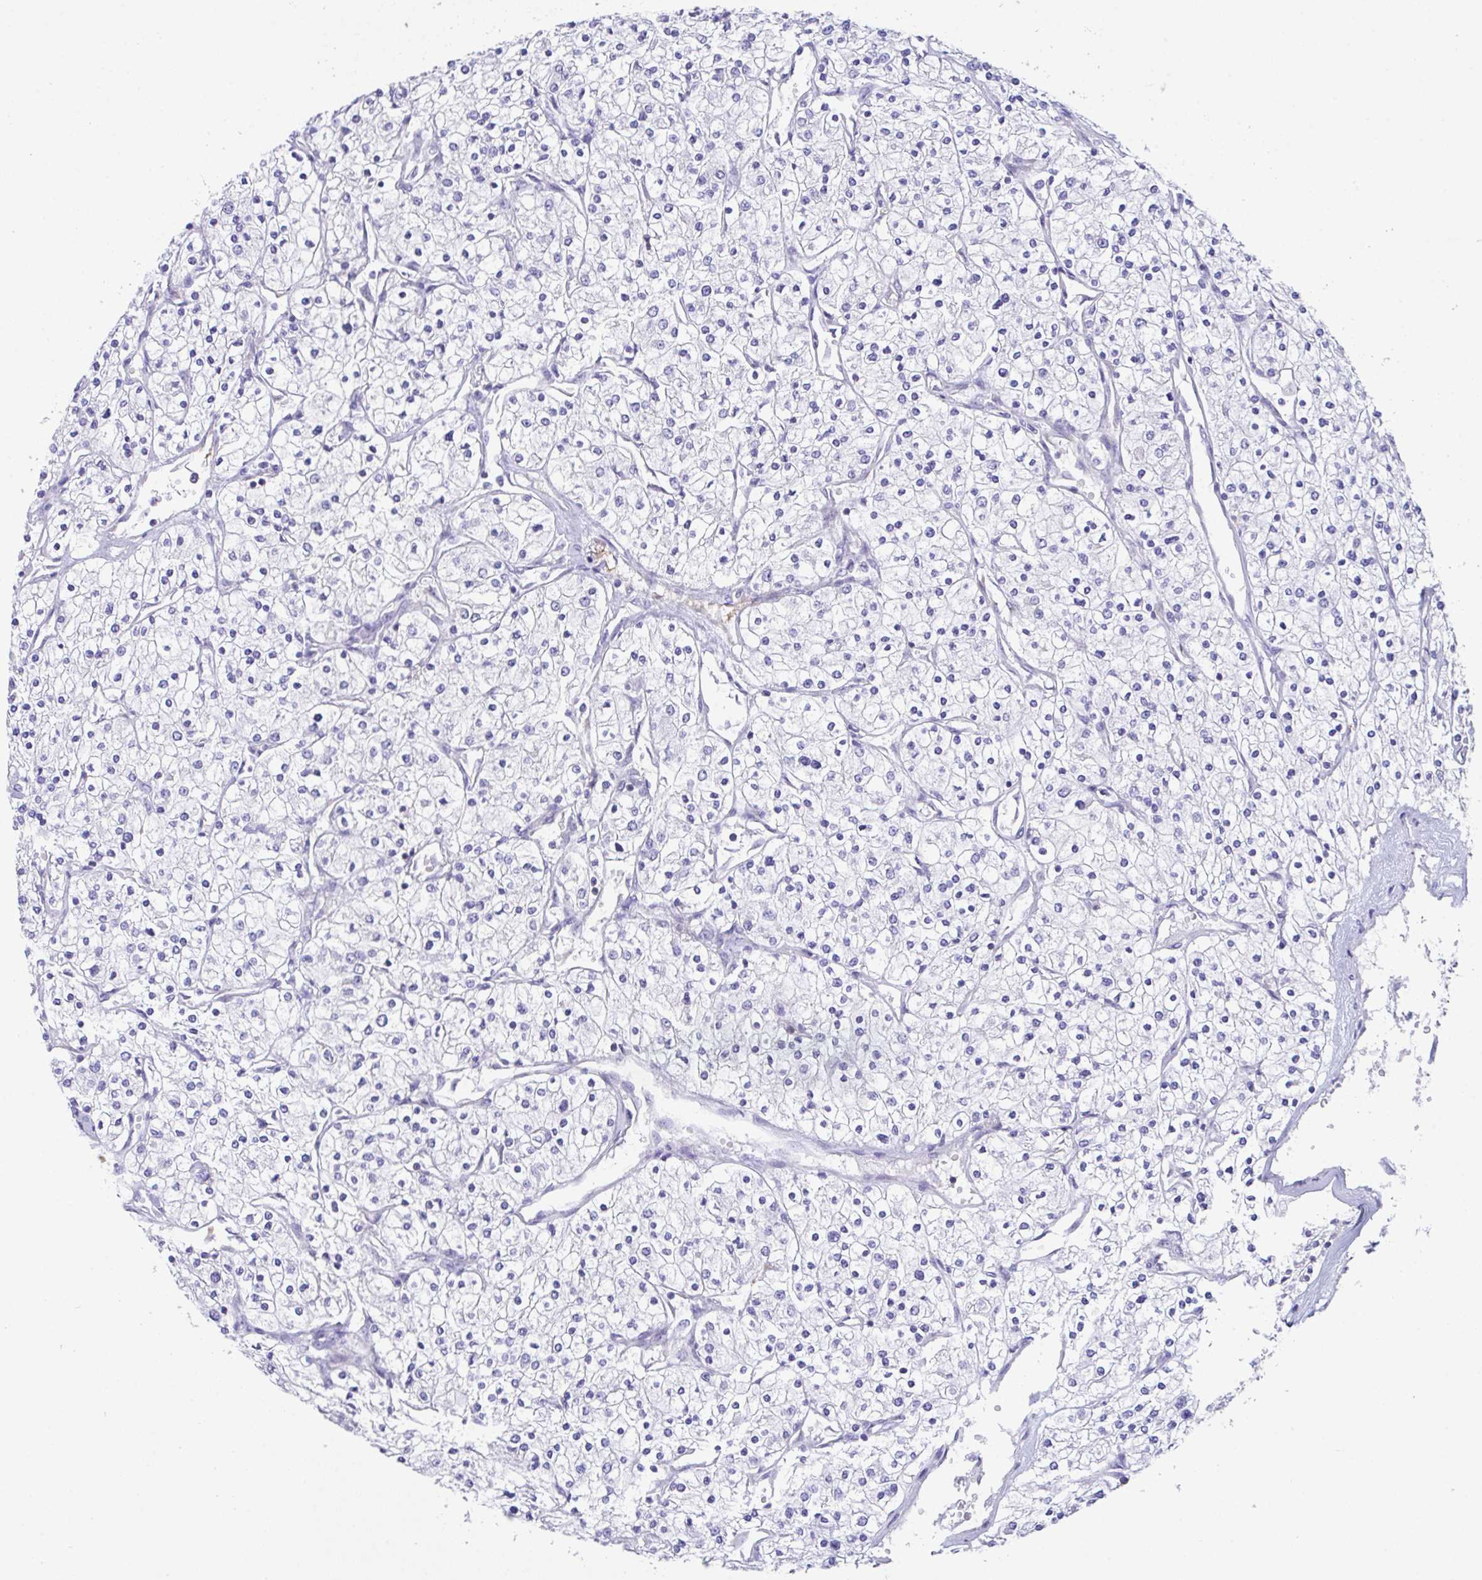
{"staining": {"intensity": "negative", "quantity": "none", "location": "none"}, "tissue": "renal cancer", "cell_type": "Tumor cells", "image_type": "cancer", "snomed": [{"axis": "morphology", "description": "Adenocarcinoma, NOS"}, {"axis": "topography", "description": "Kidney"}], "caption": "There is no significant staining in tumor cells of renal adenocarcinoma.", "gene": "MIA3", "patient": {"sex": "male", "age": 80}}